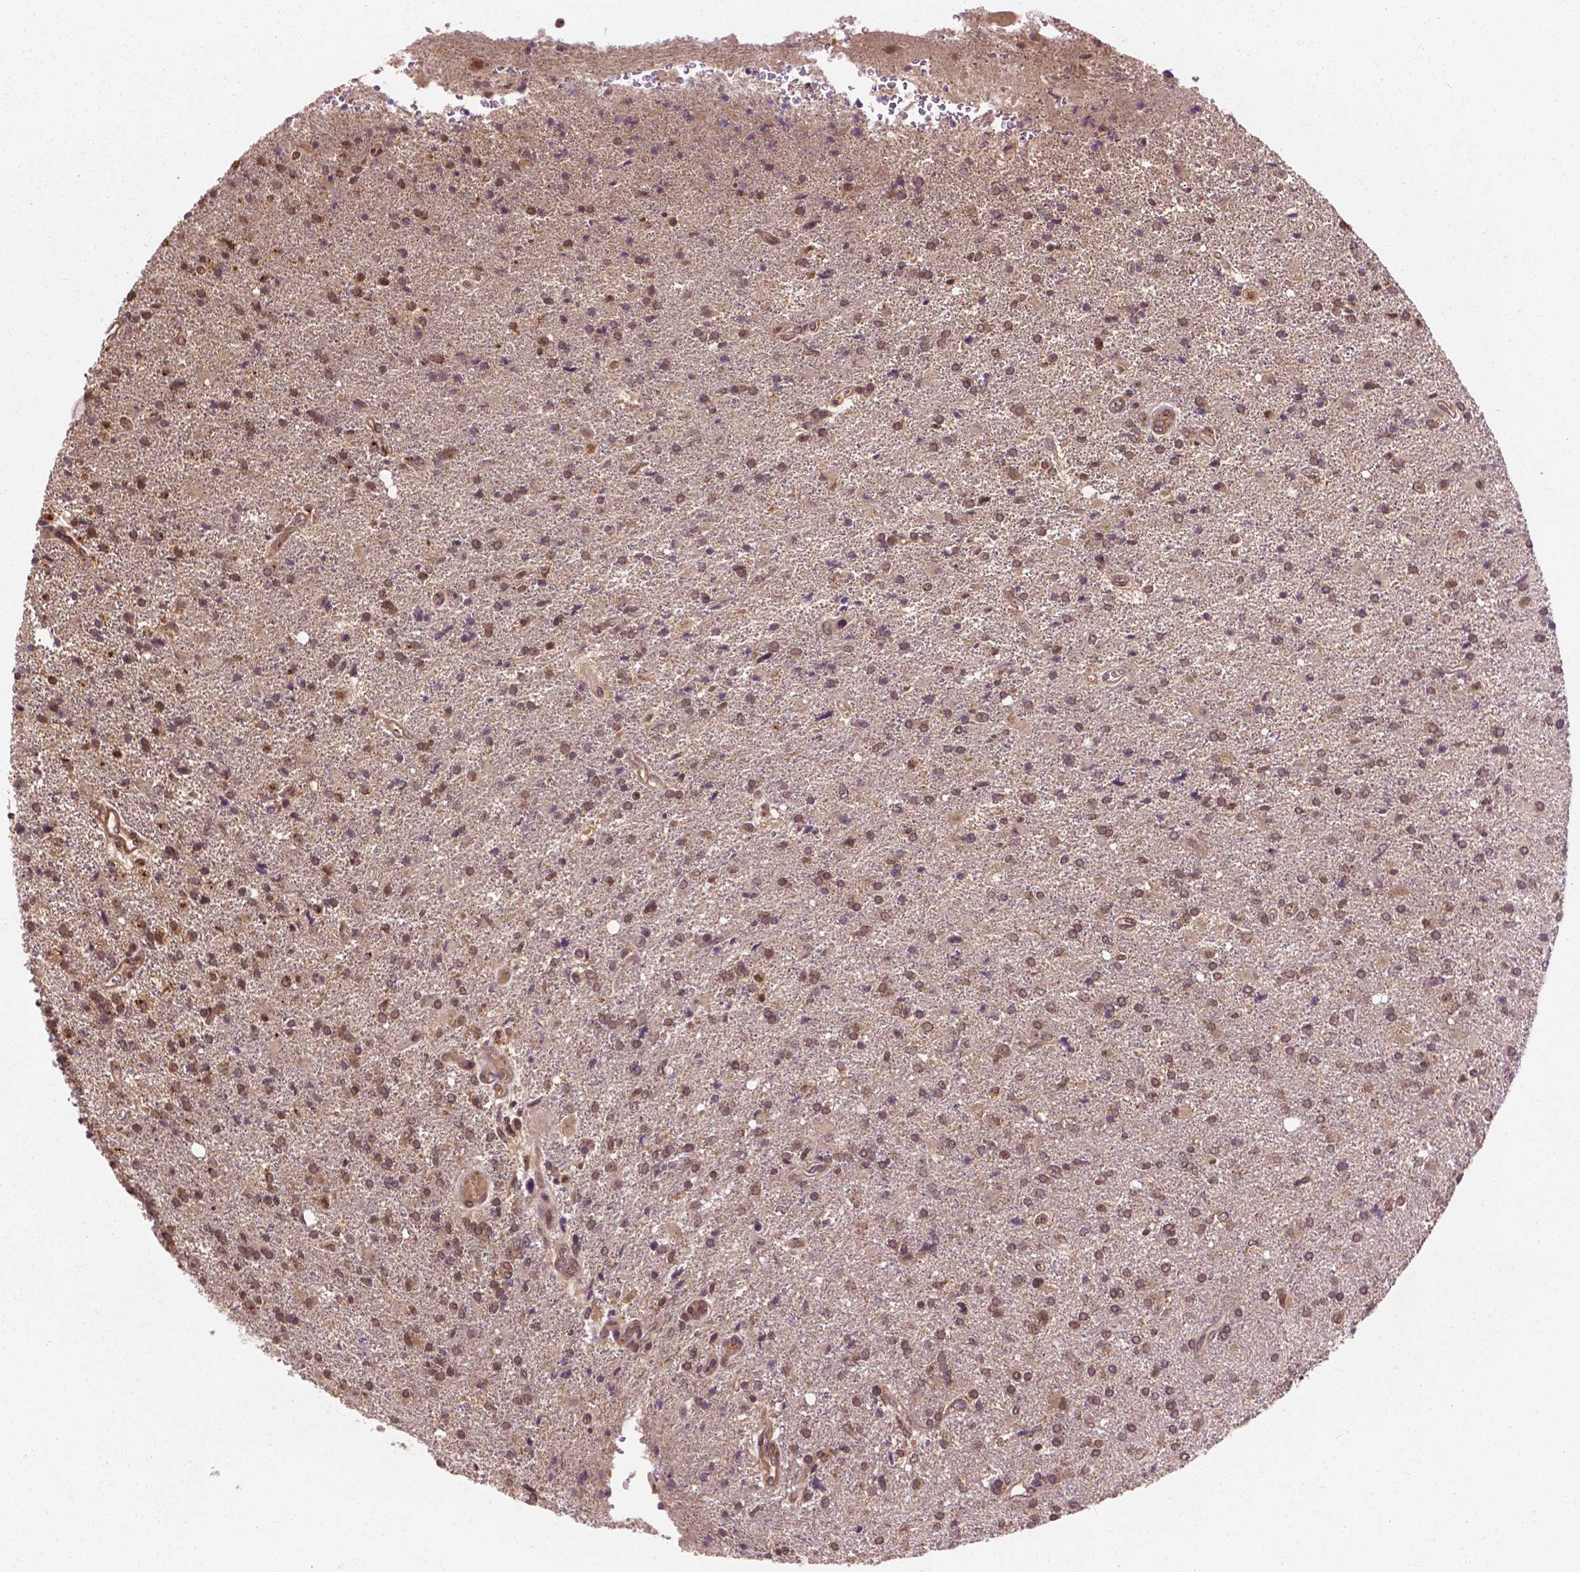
{"staining": {"intensity": "moderate", "quantity": ">75%", "location": "nuclear"}, "tissue": "glioma", "cell_type": "Tumor cells", "image_type": "cancer", "snomed": [{"axis": "morphology", "description": "Glioma, malignant, High grade"}, {"axis": "topography", "description": "Cerebral cortex"}], "caption": "IHC (DAB (3,3'-diaminobenzidine)) staining of glioma reveals moderate nuclear protein staining in approximately >75% of tumor cells.", "gene": "PPP1CB", "patient": {"sex": "male", "age": 70}}